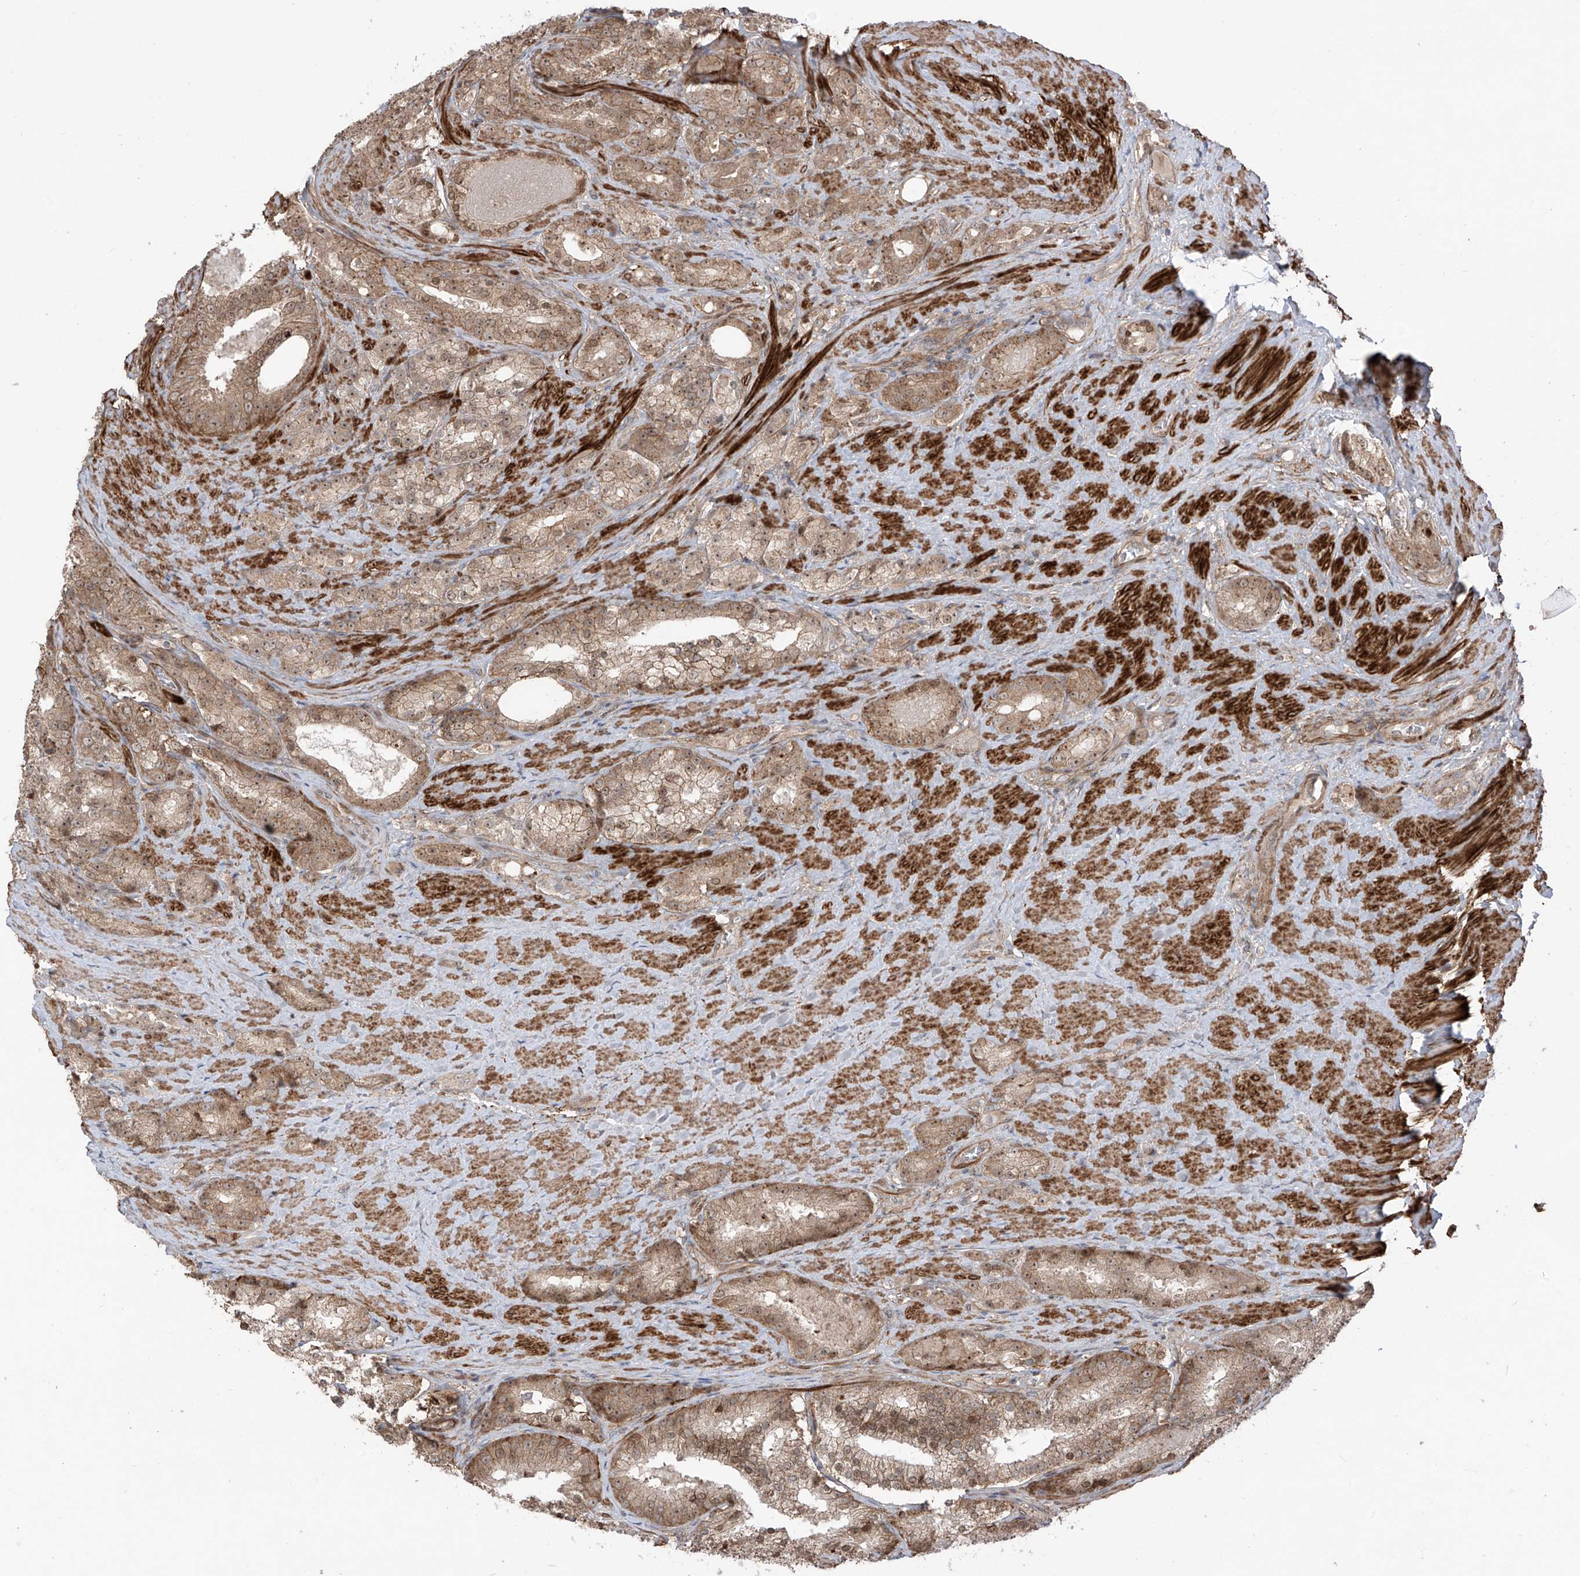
{"staining": {"intensity": "moderate", "quantity": ">75%", "location": "cytoplasmic/membranous,nuclear"}, "tissue": "prostate cancer", "cell_type": "Tumor cells", "image_type": "cancer", "snomed": [{"axis": "morphology", "description": "Adenocarcinoma, High grade"}, {"axis": "topography", "description": "Prostate"}], "caption": "The image demonstrates immunohistochemical staining of high-grade adenocarcinoma (prostate). There is moderate cytoplasmic/membranous and nuclear staining is identified in approximately >75% of tumor cells.", "gene": "LRRC74A", "patient": {"sex": "male", "age": 60}}